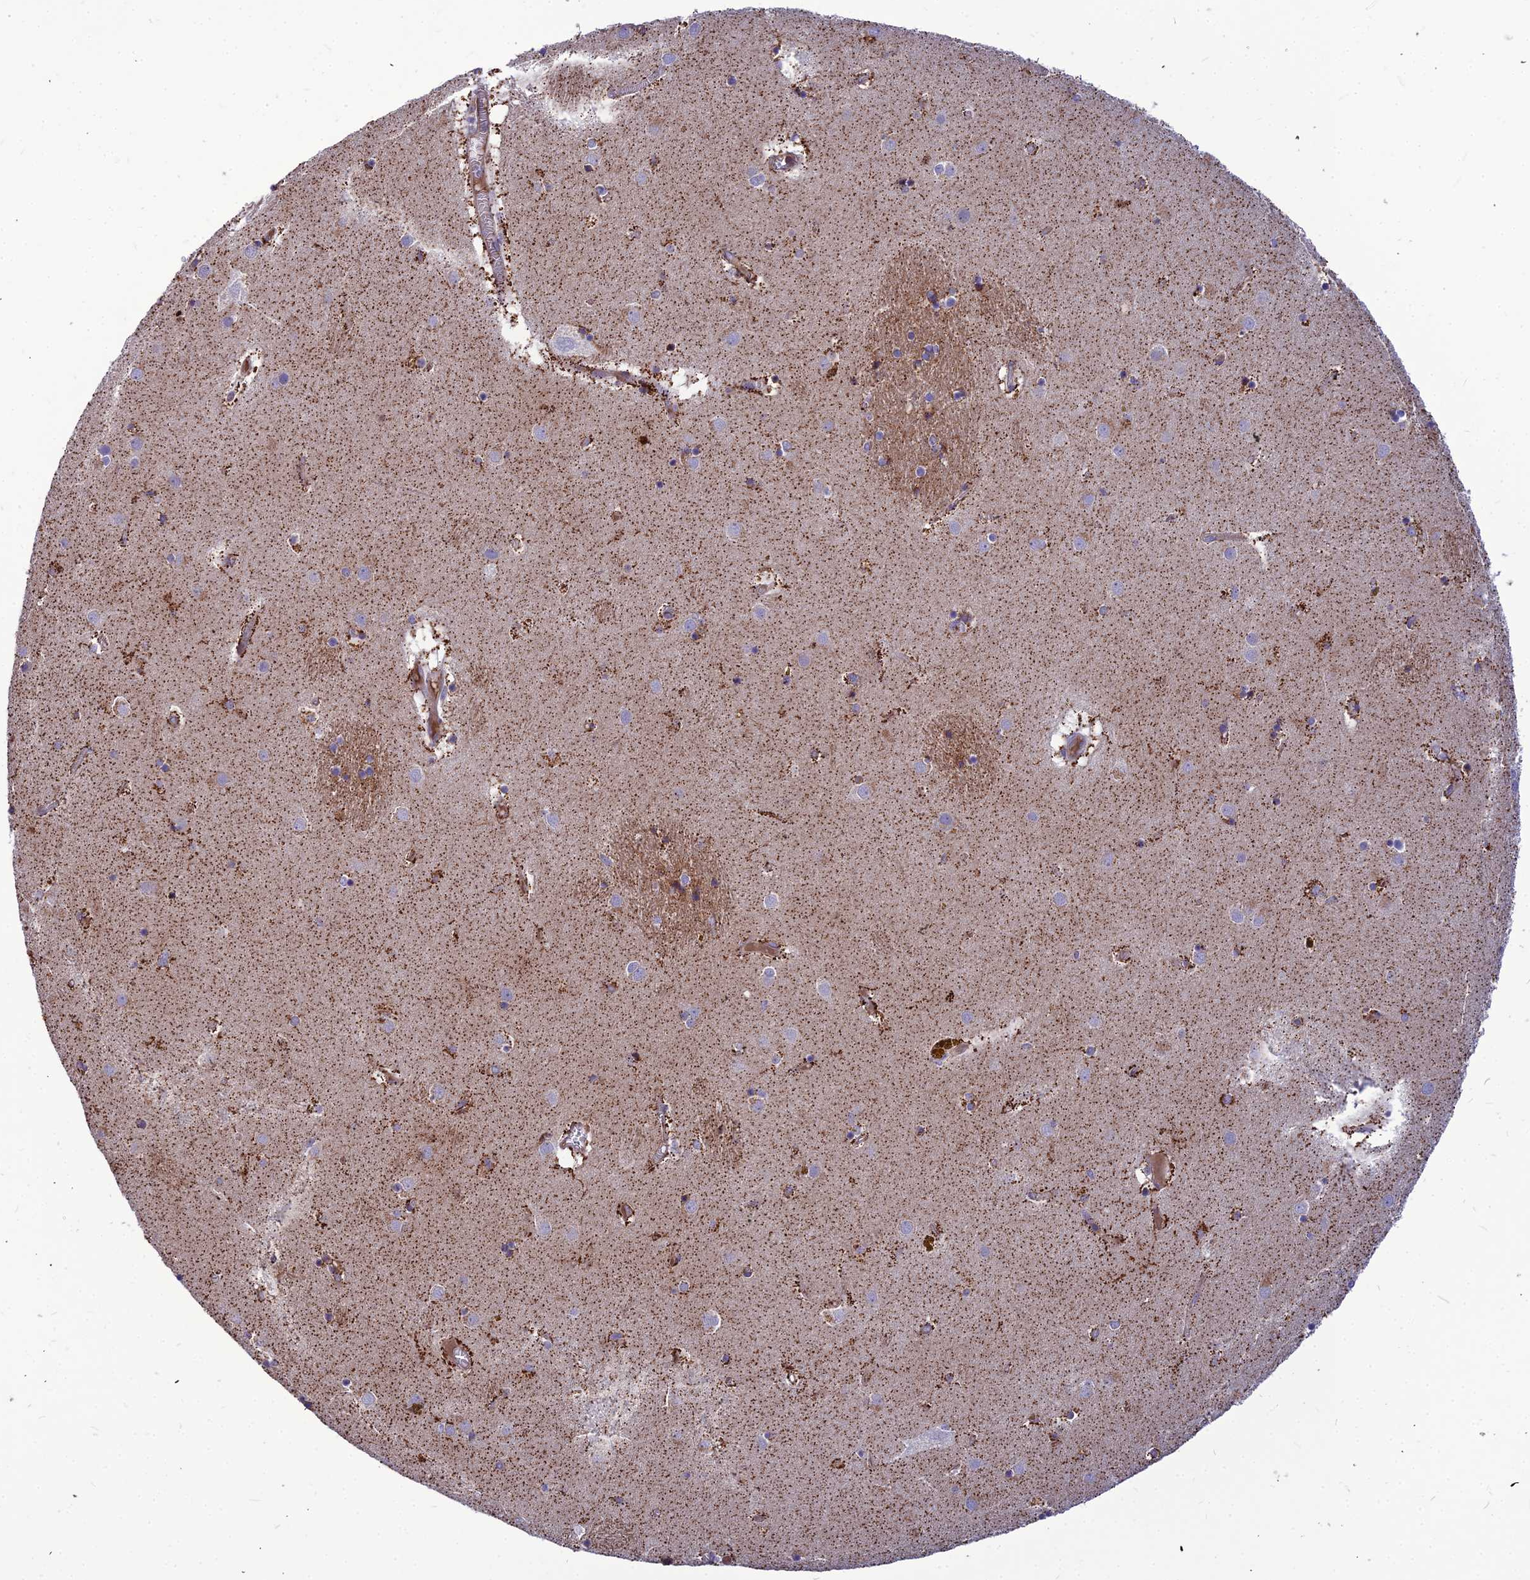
{"staining": {"intensity": "moderate", "quantity": "<25%", "location": "cytoplasmic/membranous"}, "tissue": "caudate", "cell_type": "Glial cells", "image_type": "normal", "snomed": [{"axis": "morphology", "description": "Normal tissue, NOS"}, {"axis": "topography", "description": "Lateral ventricle wall"}], "caption": "Glial cells exhibit moderate cytoplasmic/membranous expression in approximately <25% of cells in normal caudate.", "gene": "ASPHD1", "patient": {"sex": "male", "age": 70}}